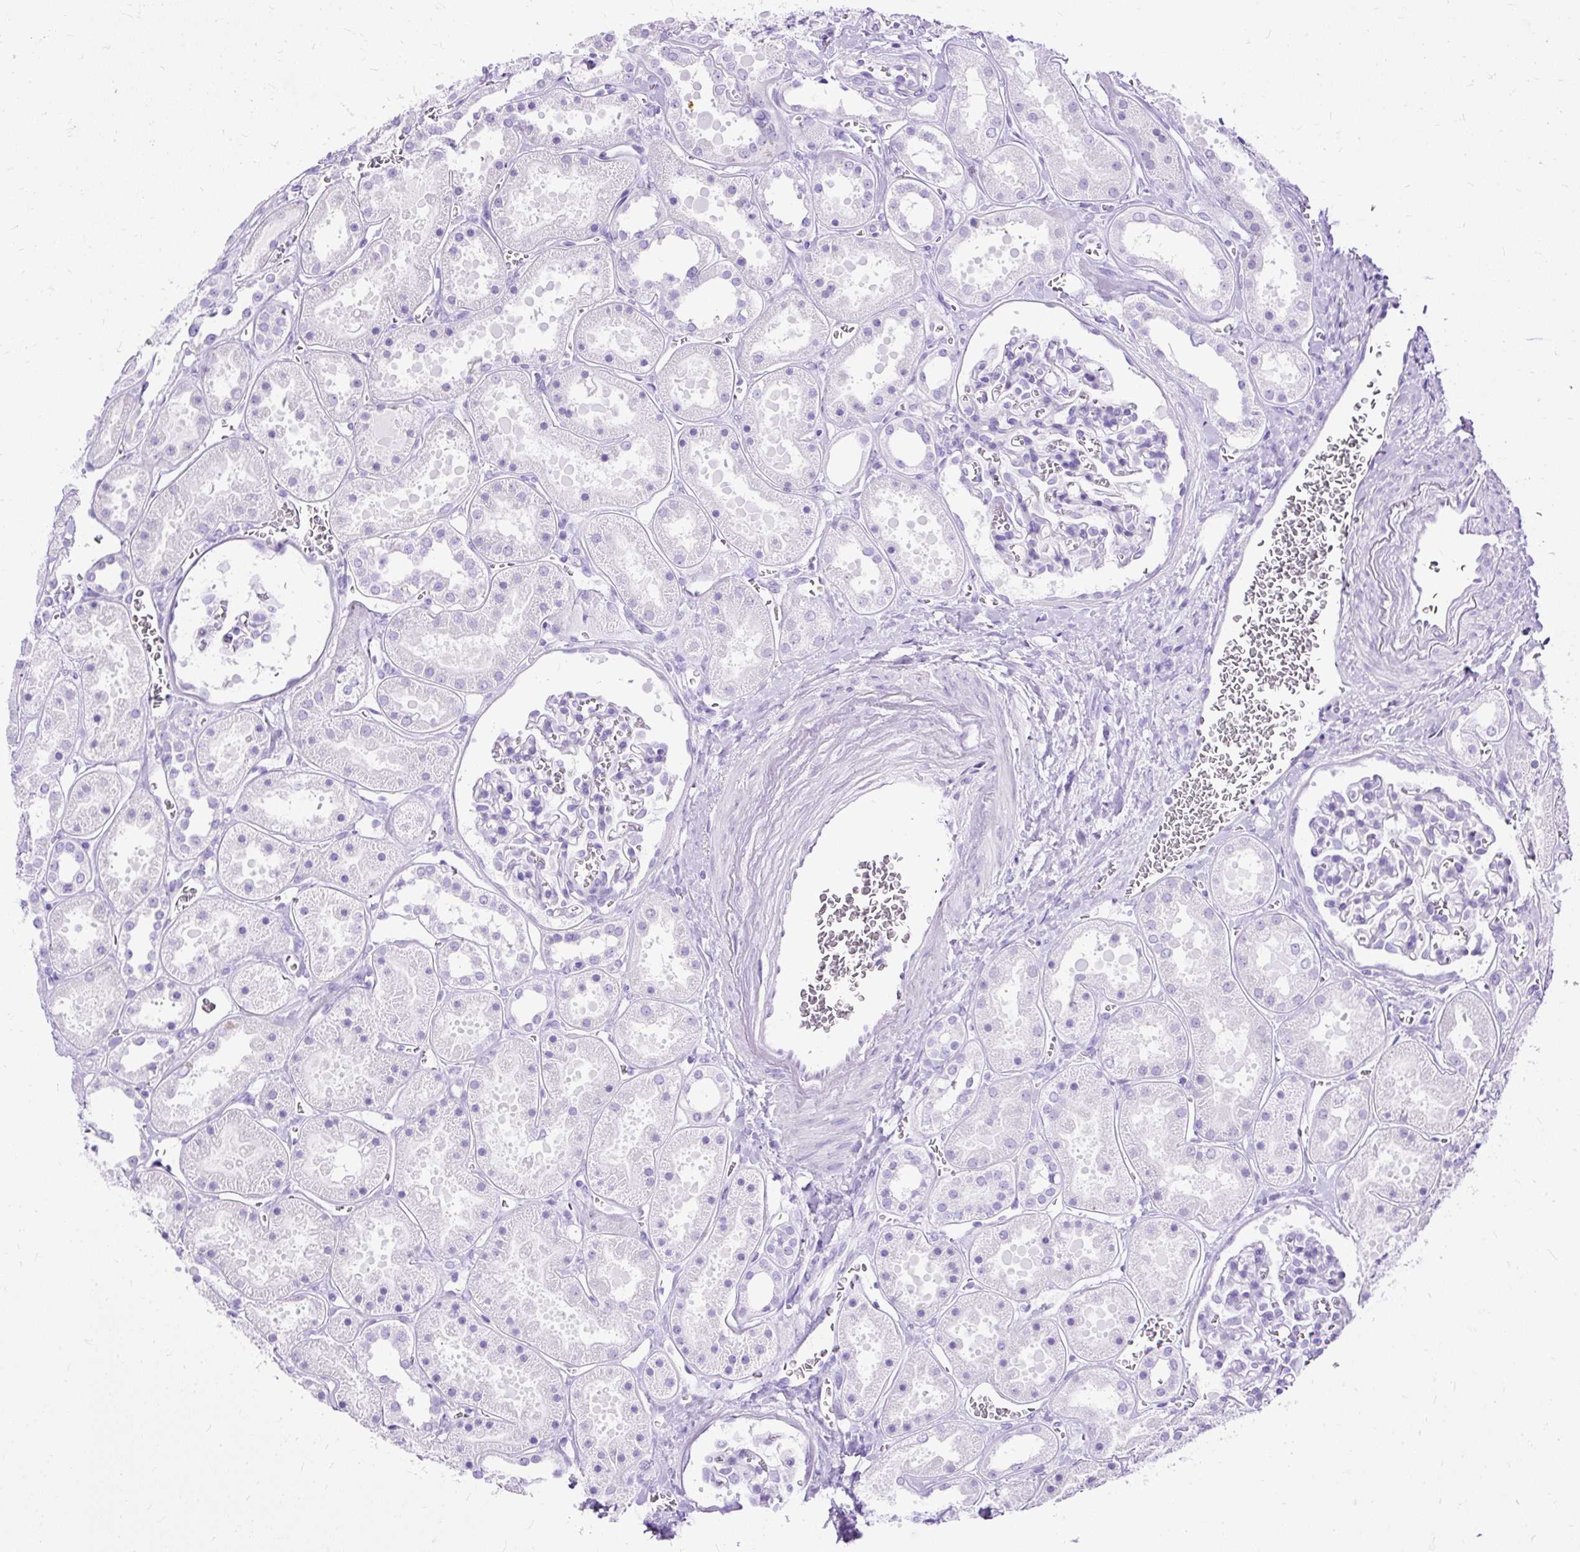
{"staining": {"intensity": "negative", "quantity": "none", "location": "none"}, "tissue": "kidney", "cell_type": "Cells in glomeruli", "image_type": "normal", "snomed": [{"axis": "morphology", "description": "Normal tissue, NOS"}, {"axis": "topography", "description": "Kidney"}], "caption": "There is no significant expression in cells in glomeruli of kidney. (Immunohistochemistry (ihc), brightfield microscopy, high magnification).", "gene": "HEY1", "patient": {"sex": "female", "age": 41}}